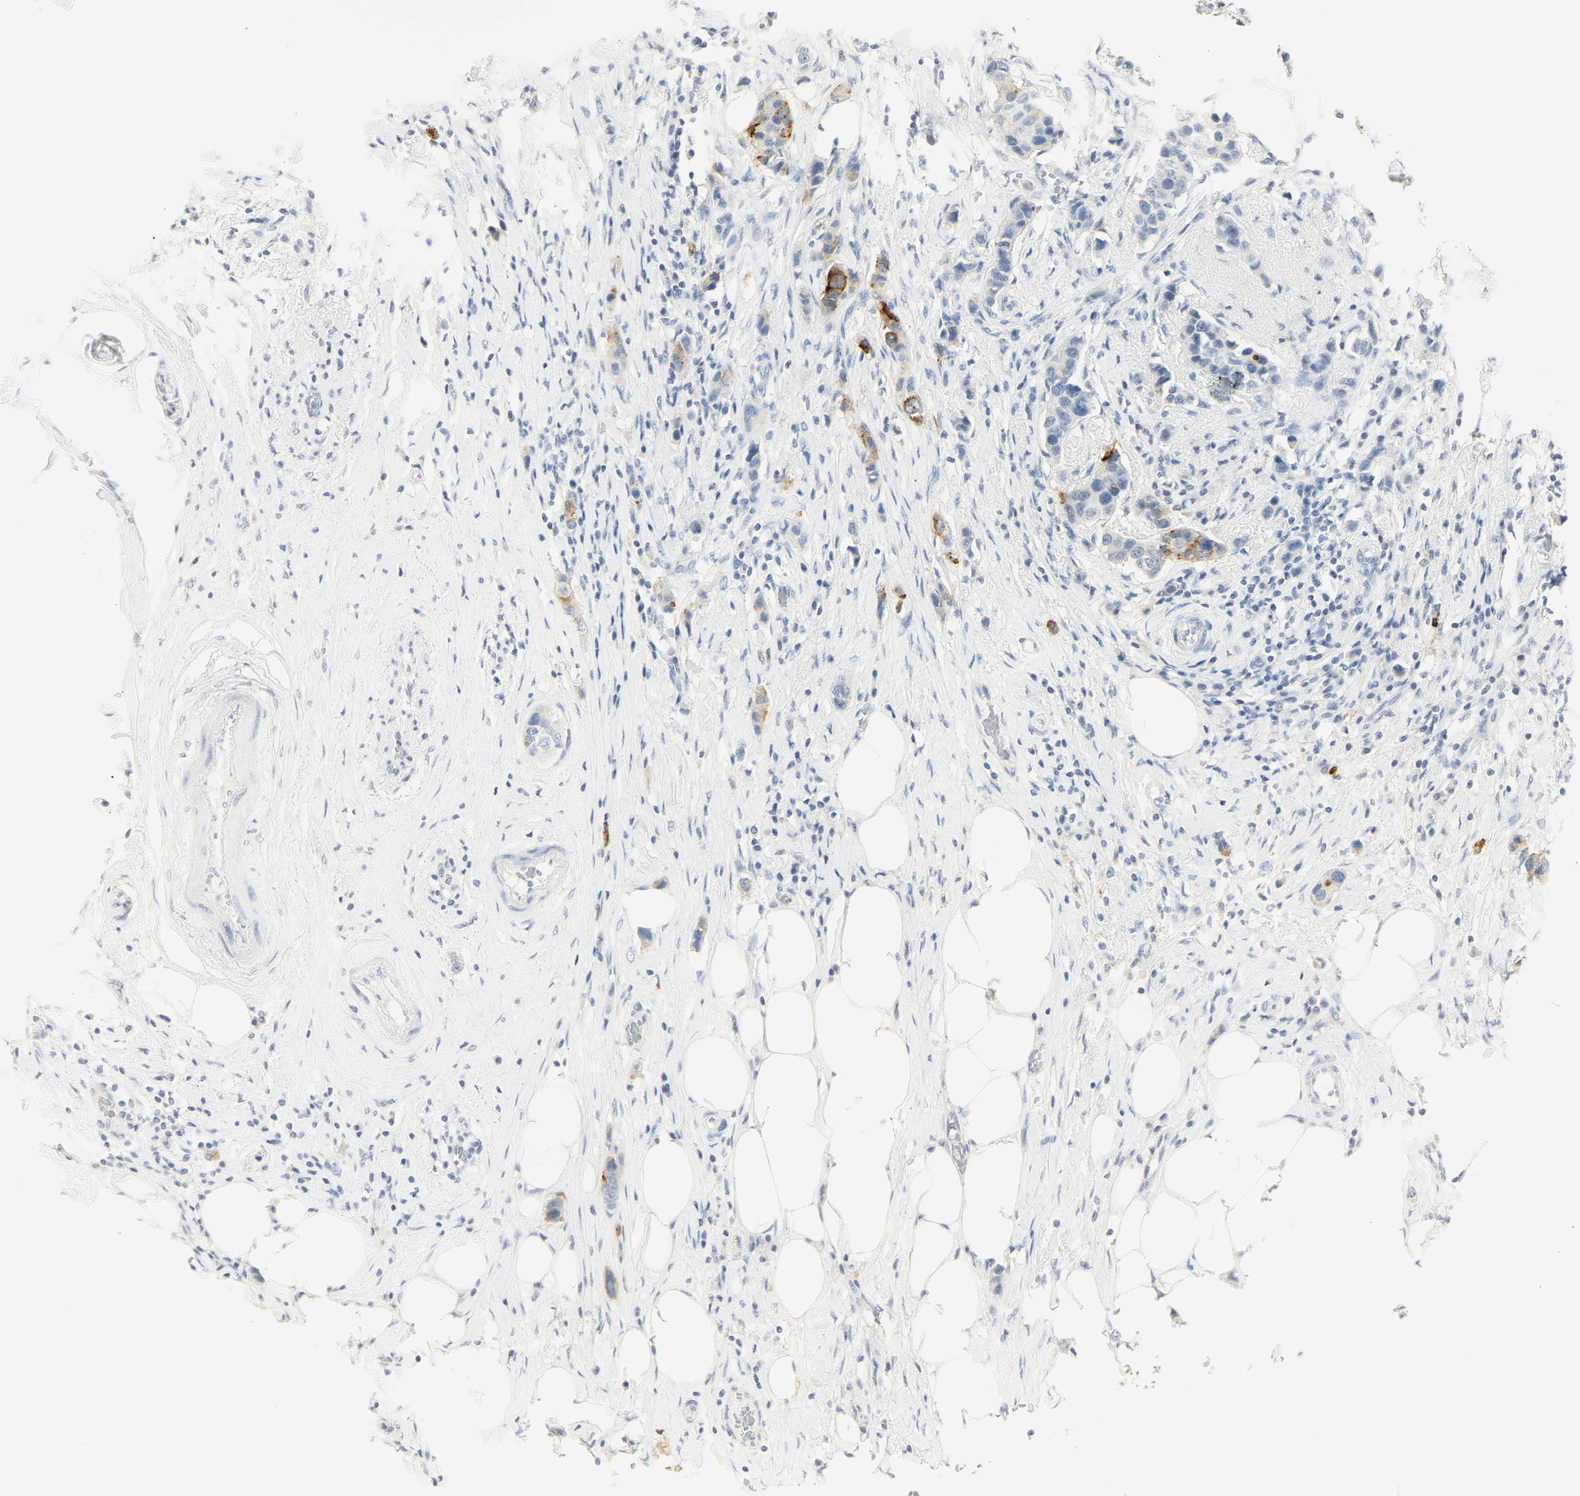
{"staining": {"intensity": "strong", "quantity": "<25%", "location": "cytoplasmic/membranous"}, "tissue": "breast cancer", "cell_type": "Tumor cells", "image_type": "cancer", "snomed": [{"axis": "morphology", "description": "Normal tissue, NOS"}, {"axis": "morphology", "description": "Duct carcinoma"}, {"axis": "topography", "description": "Breast"}], "caption": "Breast cancer (infiltrating ductal carcinoma) was stained to show a protein in brown. There is medium levels of strong cytoplasmic/membranous positivity in approximately <25% of tumor cells.", "gene": "CEACAM5", "patient": {"sex": "female", "age": 50}}